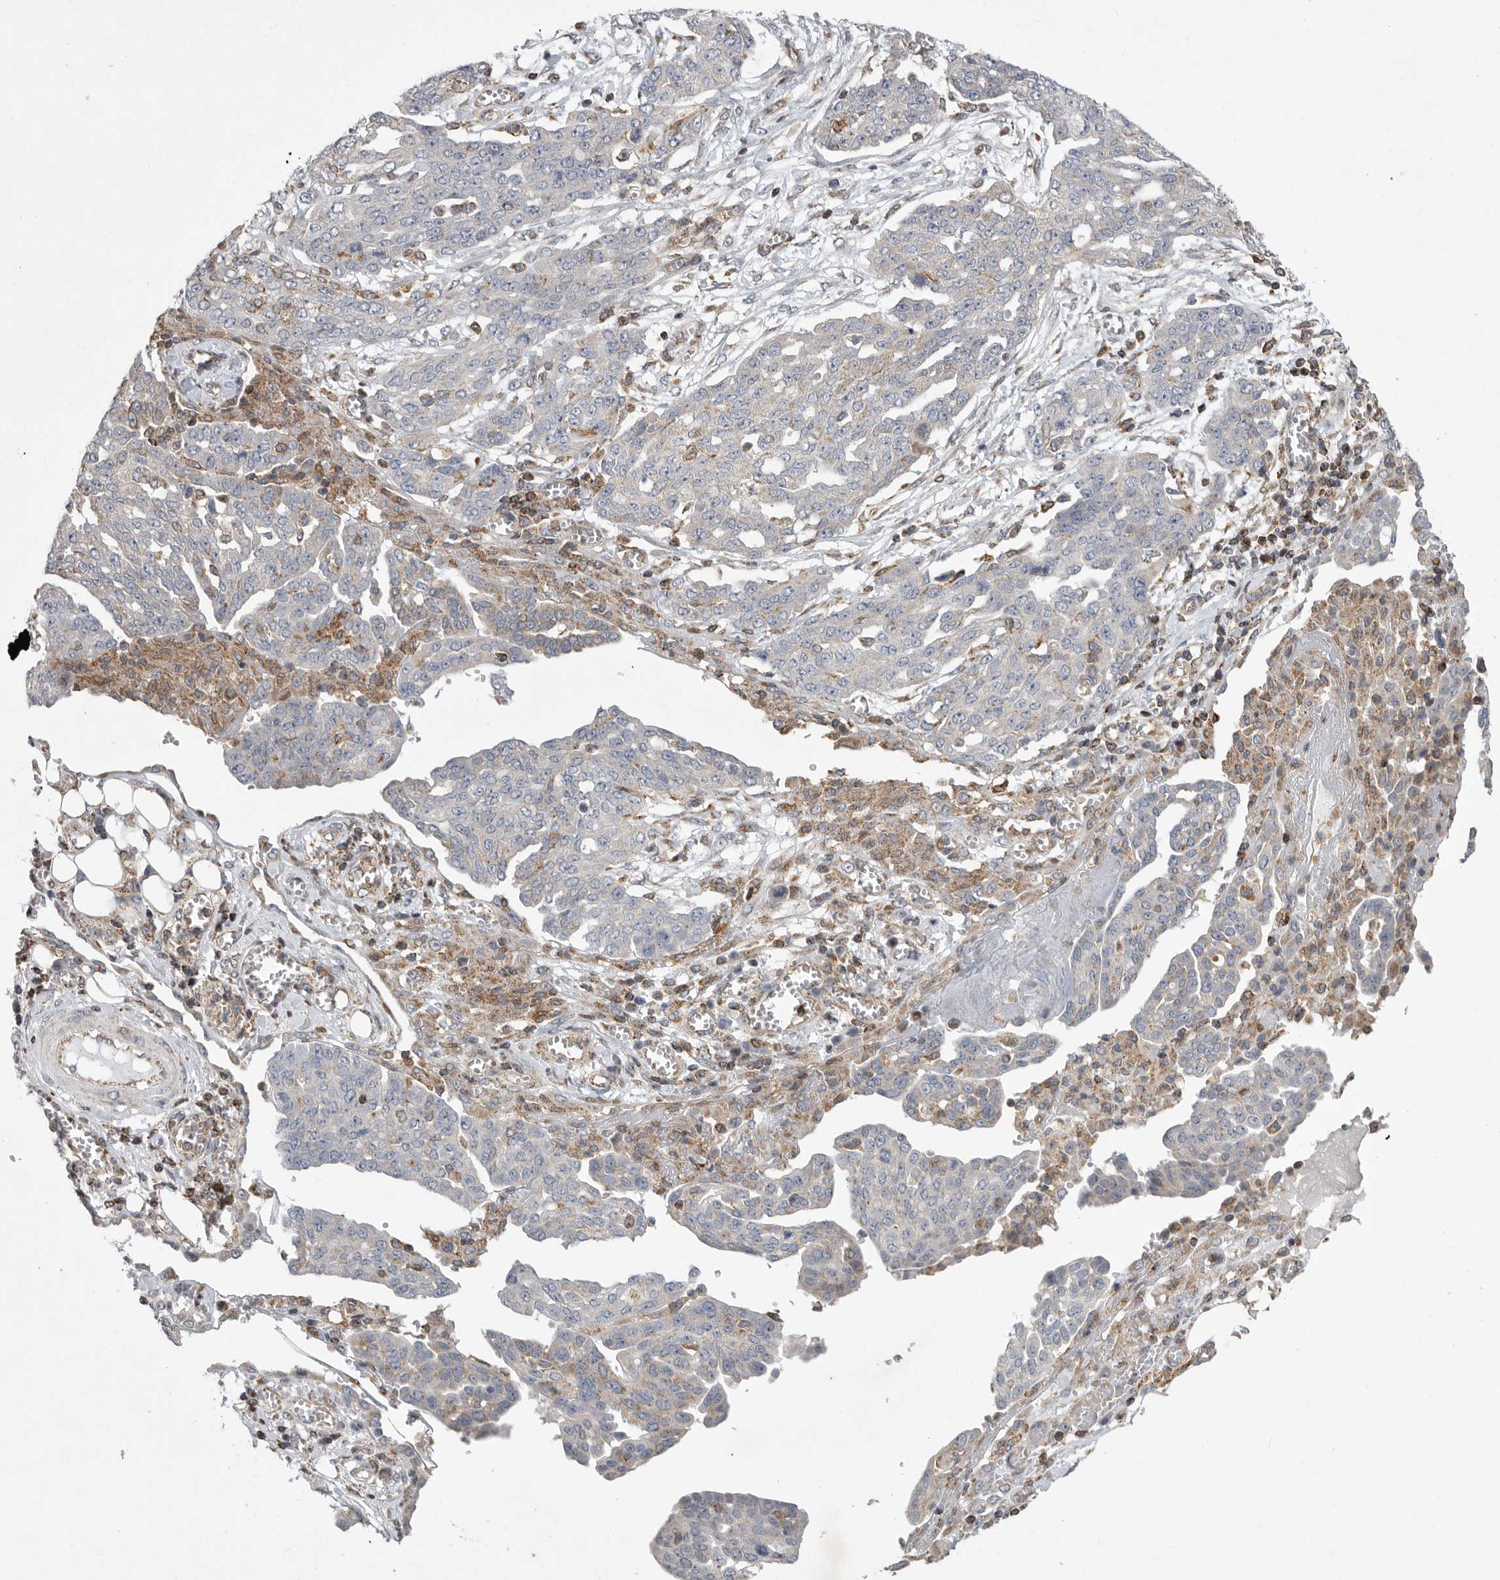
{"staining": {"intensity": "negative", "quantity": "none", "location": "none"}, "tissue": "ovarian cancer", "cell_type": "Tumor cells", "image_type": "cancer", "snomed": [{"axis": "morphology", "description": "Cystadenocarcinoma, serous, NOS"}, {"axis": "topography", "description": "Soft tissue"}, {"axis": "topography", "description": "Ovary"}], "caption": "Immunohistochemistry (IHC) photomicrograph of ovarian serous cystadenocarcinoma stained for a protein (brown), which shows no expression in tumor cells.", "gene": "MPZL1", "patient": {"sex": "female", "age": 57}}